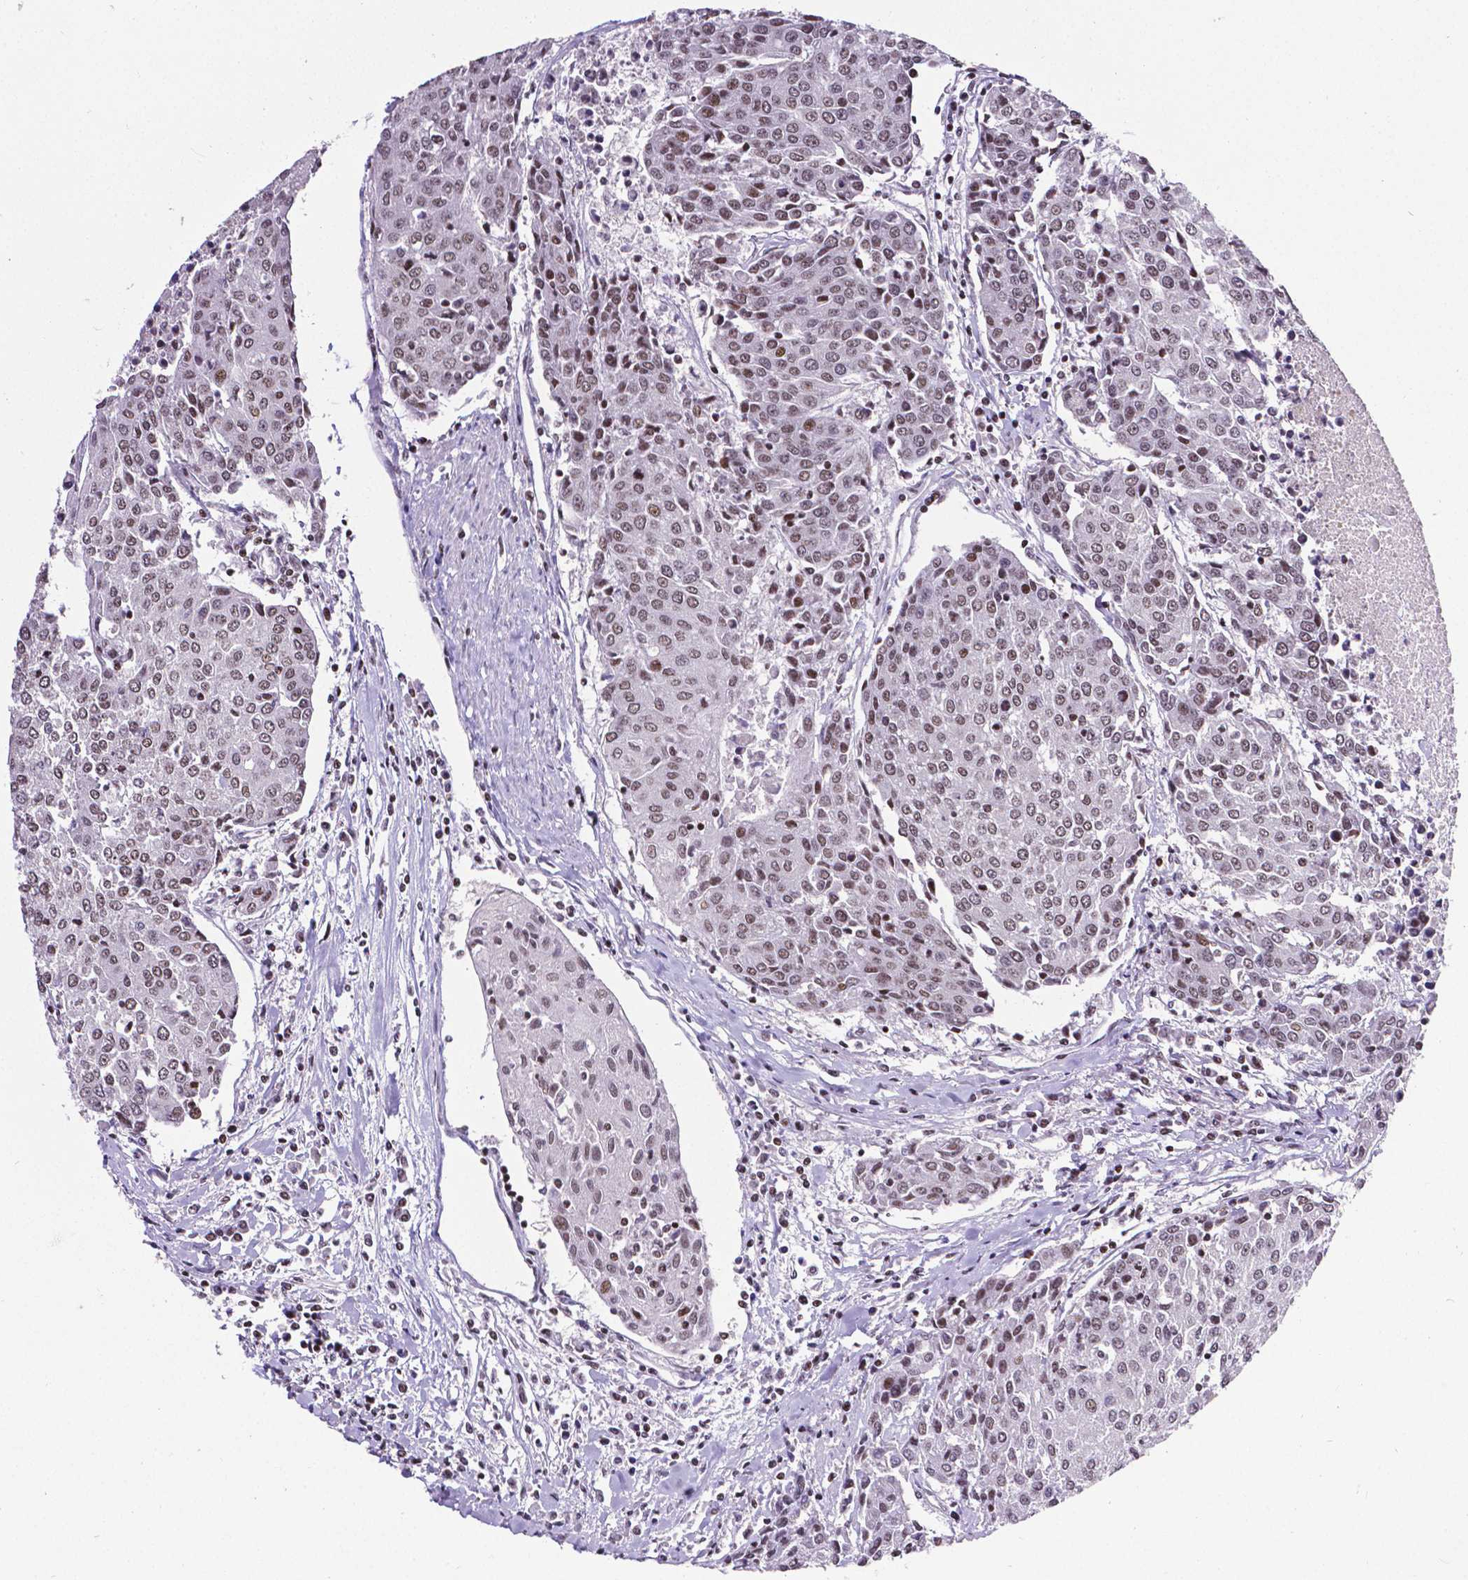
{"staining": {"intensity": "moderate", "quantity": ">75%", "location": "nuclear"}, "tissue": "urothelial cancer", "cell_type": "Tumor cells", "image_type": "cancer", "snomed": [{"axis": "morphology", "description": "Urothelial carcinoma, High grade"}, {"axis": "topography", "description": "Urinary bladder"}], "caption": "A medium amount of moderate nuclear positivity is seen in approximately >75% of tumor cells in urothelial cancer tissue.", "gene": "CTCF", "patient": {"sex": "female", "age": 85}}